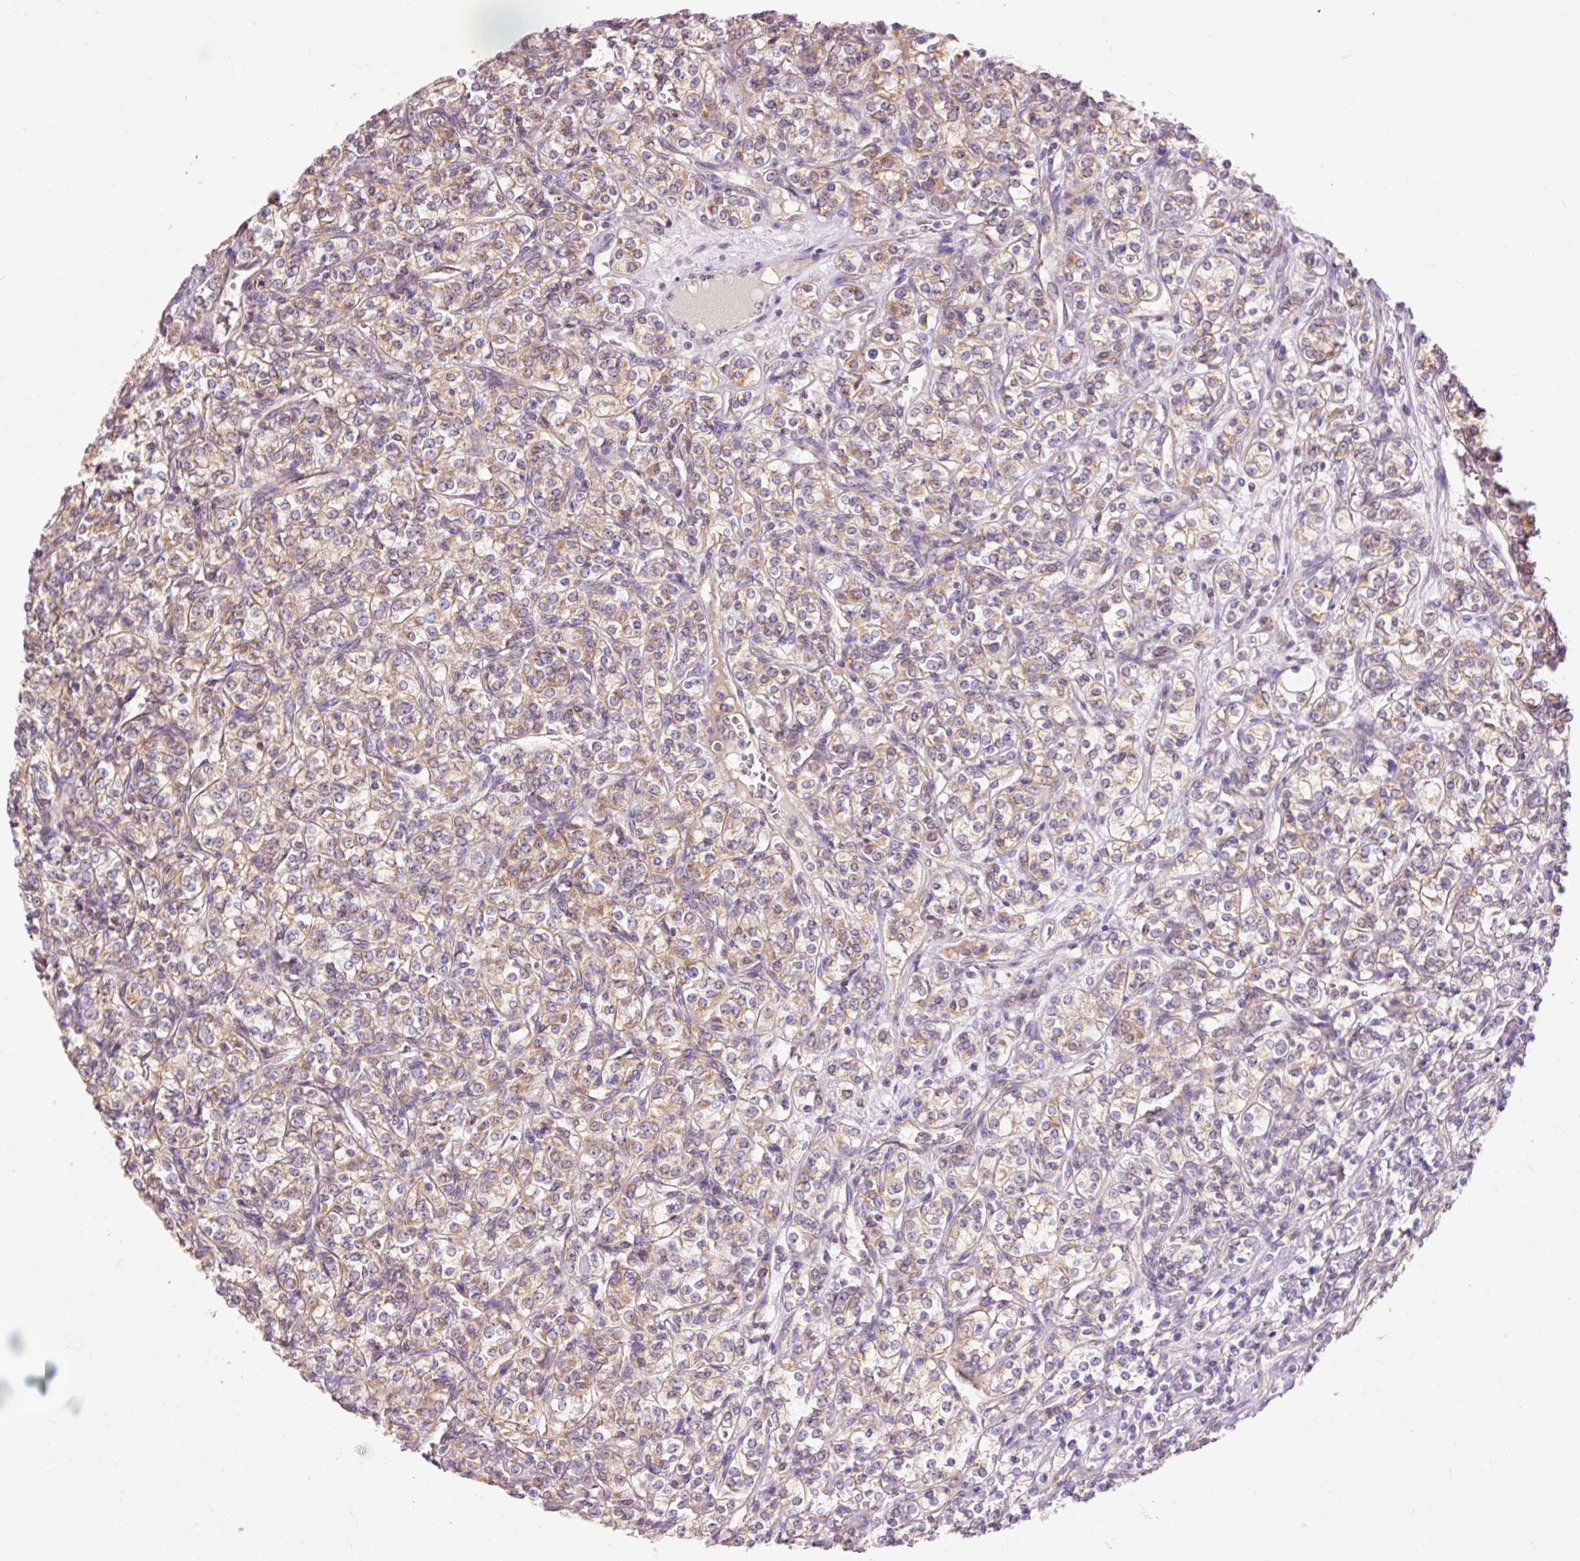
{"staining": {"intensity": "moderate", "quantity": "25%-75%", "location": "cytoplasmic/membranous"}, "tissue": "renal cancer", "cell_type": "Tumor cells", "image_type": "cancer", "snomed": [{"axis": "morphology", "description": "Adenocarcinoma, NOS"}, {"axis": "topography", "description": "Kidney"}], "caption": "Tumor cells reveal moderate cytoplasmic/membranous positivity in approximately 25%-75% of cells in adenocarcinoma (renal).", "gene": "IMMT", "patient": {"sex": "male", "age": 77}}